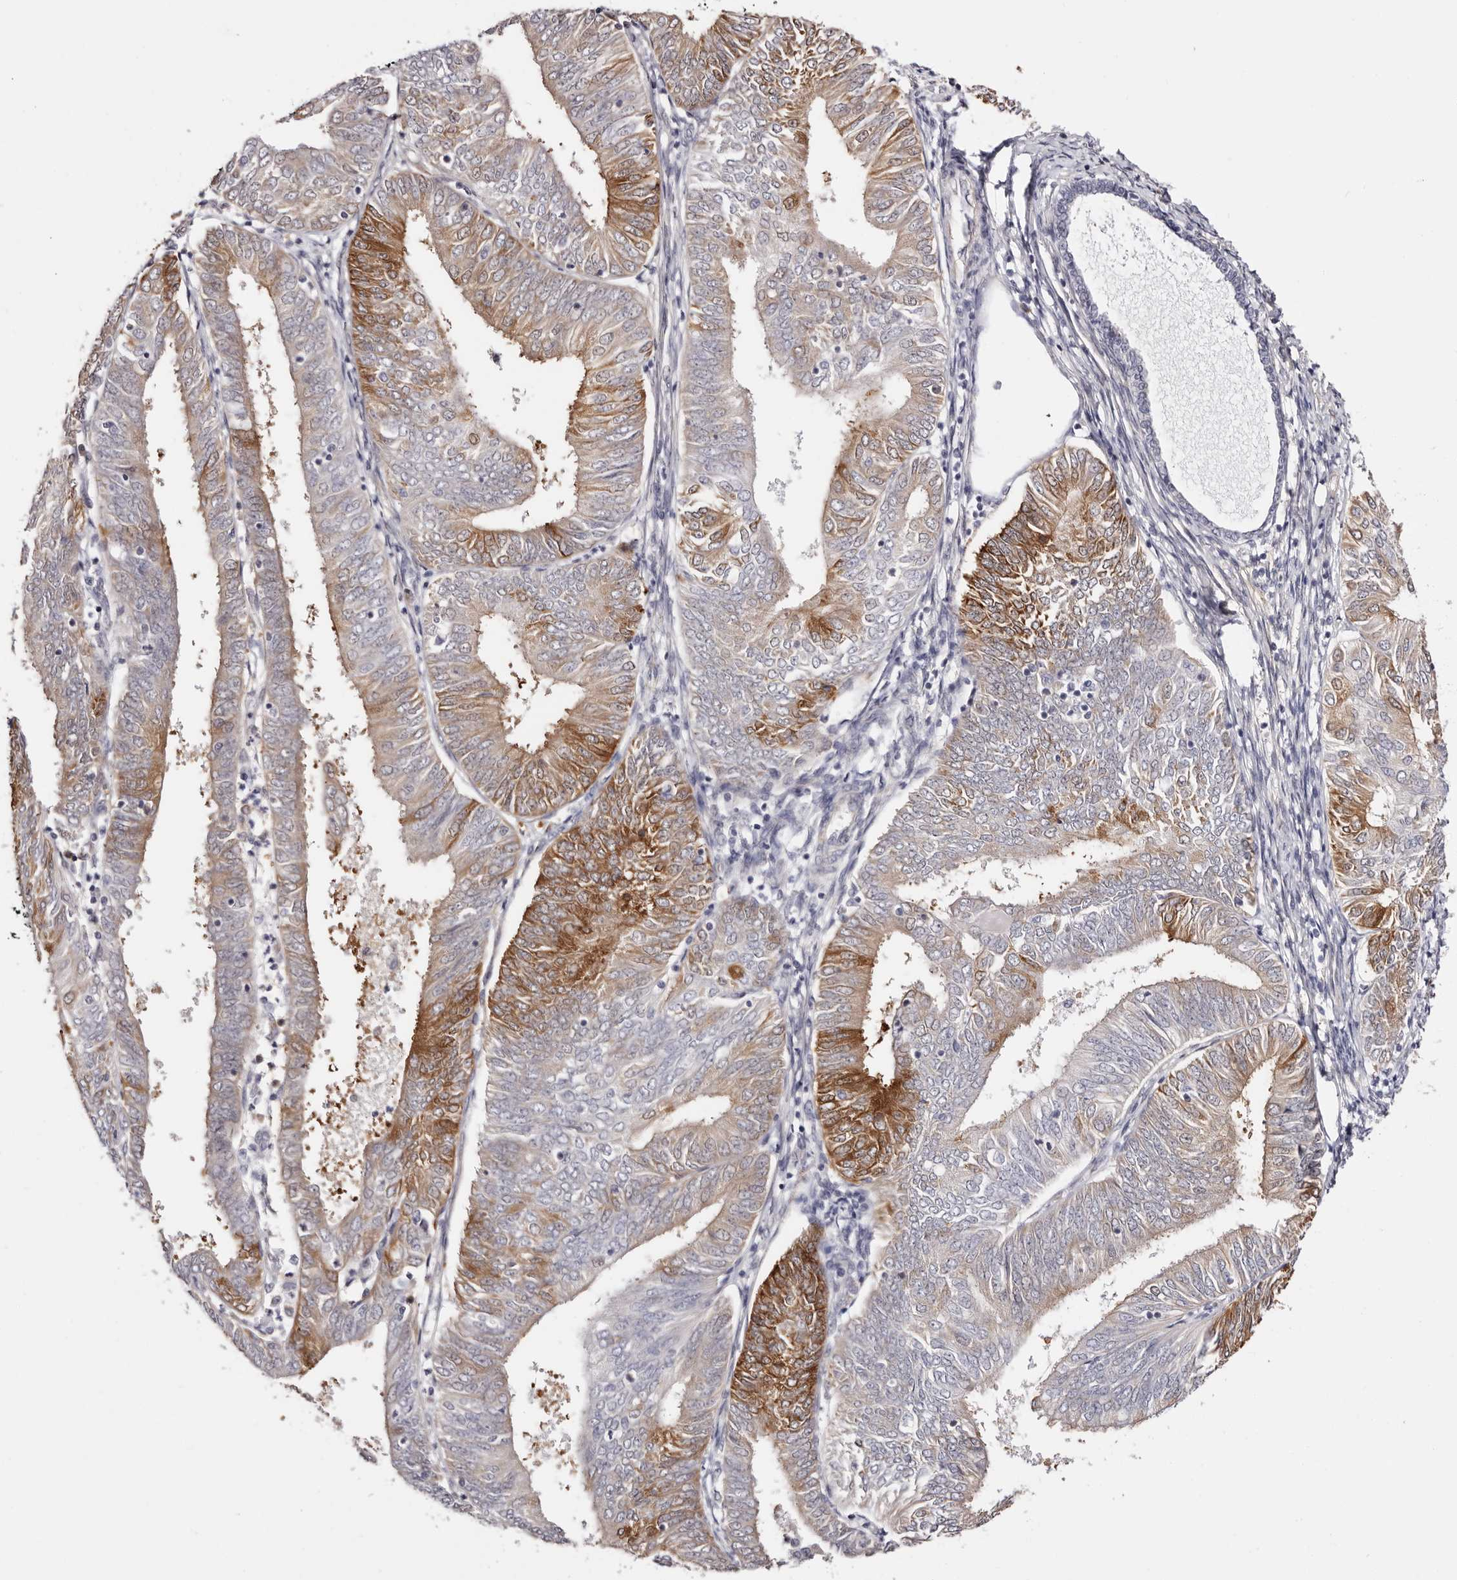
{"staining": {"intensity": "moderate", "quantity": "25%-75%", "location": "cytoplasmic/membranous"}, "tissue": "endometrial cancer", "cell_type": "Tumor cells", "image_type": "cancer", "snomed": [{"axis": "morphology", "description": "Adenocarcinoma, NOS"}, {"axis": "topography", "description": "Endometrium"}], "caption": "Immunohistochemistry micrograph of neoplastic tissue: adenocarcinoma (endometrial) stained using immunohistochemistry displays medium levels of moderate protein expression localized specifically in the cytoplasmic/membranous of tumor cells, appearing as a cytoplasmic/membranous brown color.", "gene": "GFOD1", "patient": {"sex": "female", "age": 58}}